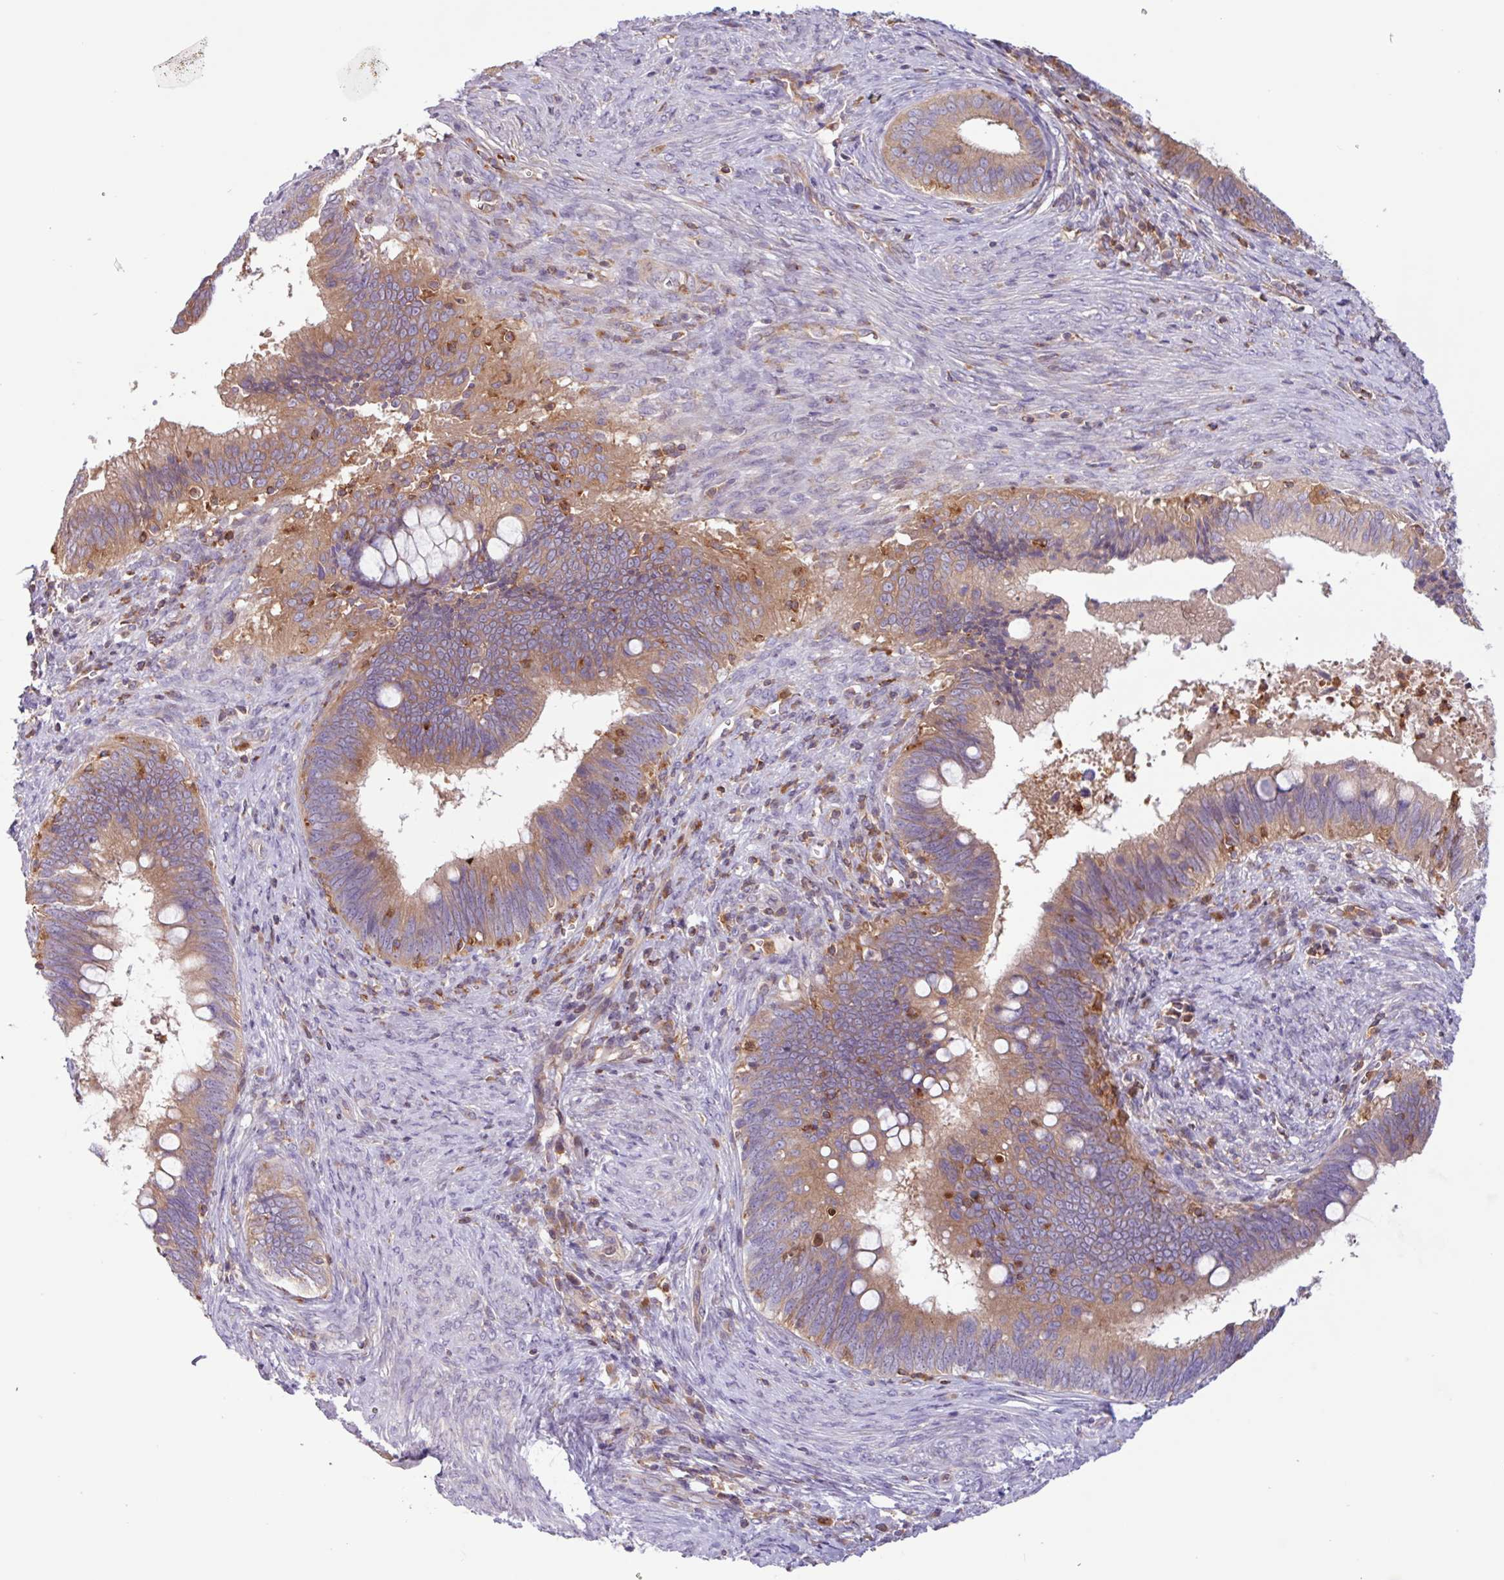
{"staining": {"intensity": "weak", "quantity": "25%-75%", "location": "cytoplasmic/membranous"}, "tissue": "cervical cancer", "cell_type": "Tumor cells", "image_type": "cancer", "snomed": [{"axis": "morphology", "description": "Adenocarcinoma, NOS"}, {"axis": "topography", "description": "Cervix"}], "caption": "Immunohistochemistry (IHC) image of human cervical adenocarcinoma stained for a protein (brown), which displays low levels of weak cytoplasmic/membranous positivity in about 25%-75% of tumor cells.", "gene": "ACTR3", "patient": {"sex": "female", "age": 42}}